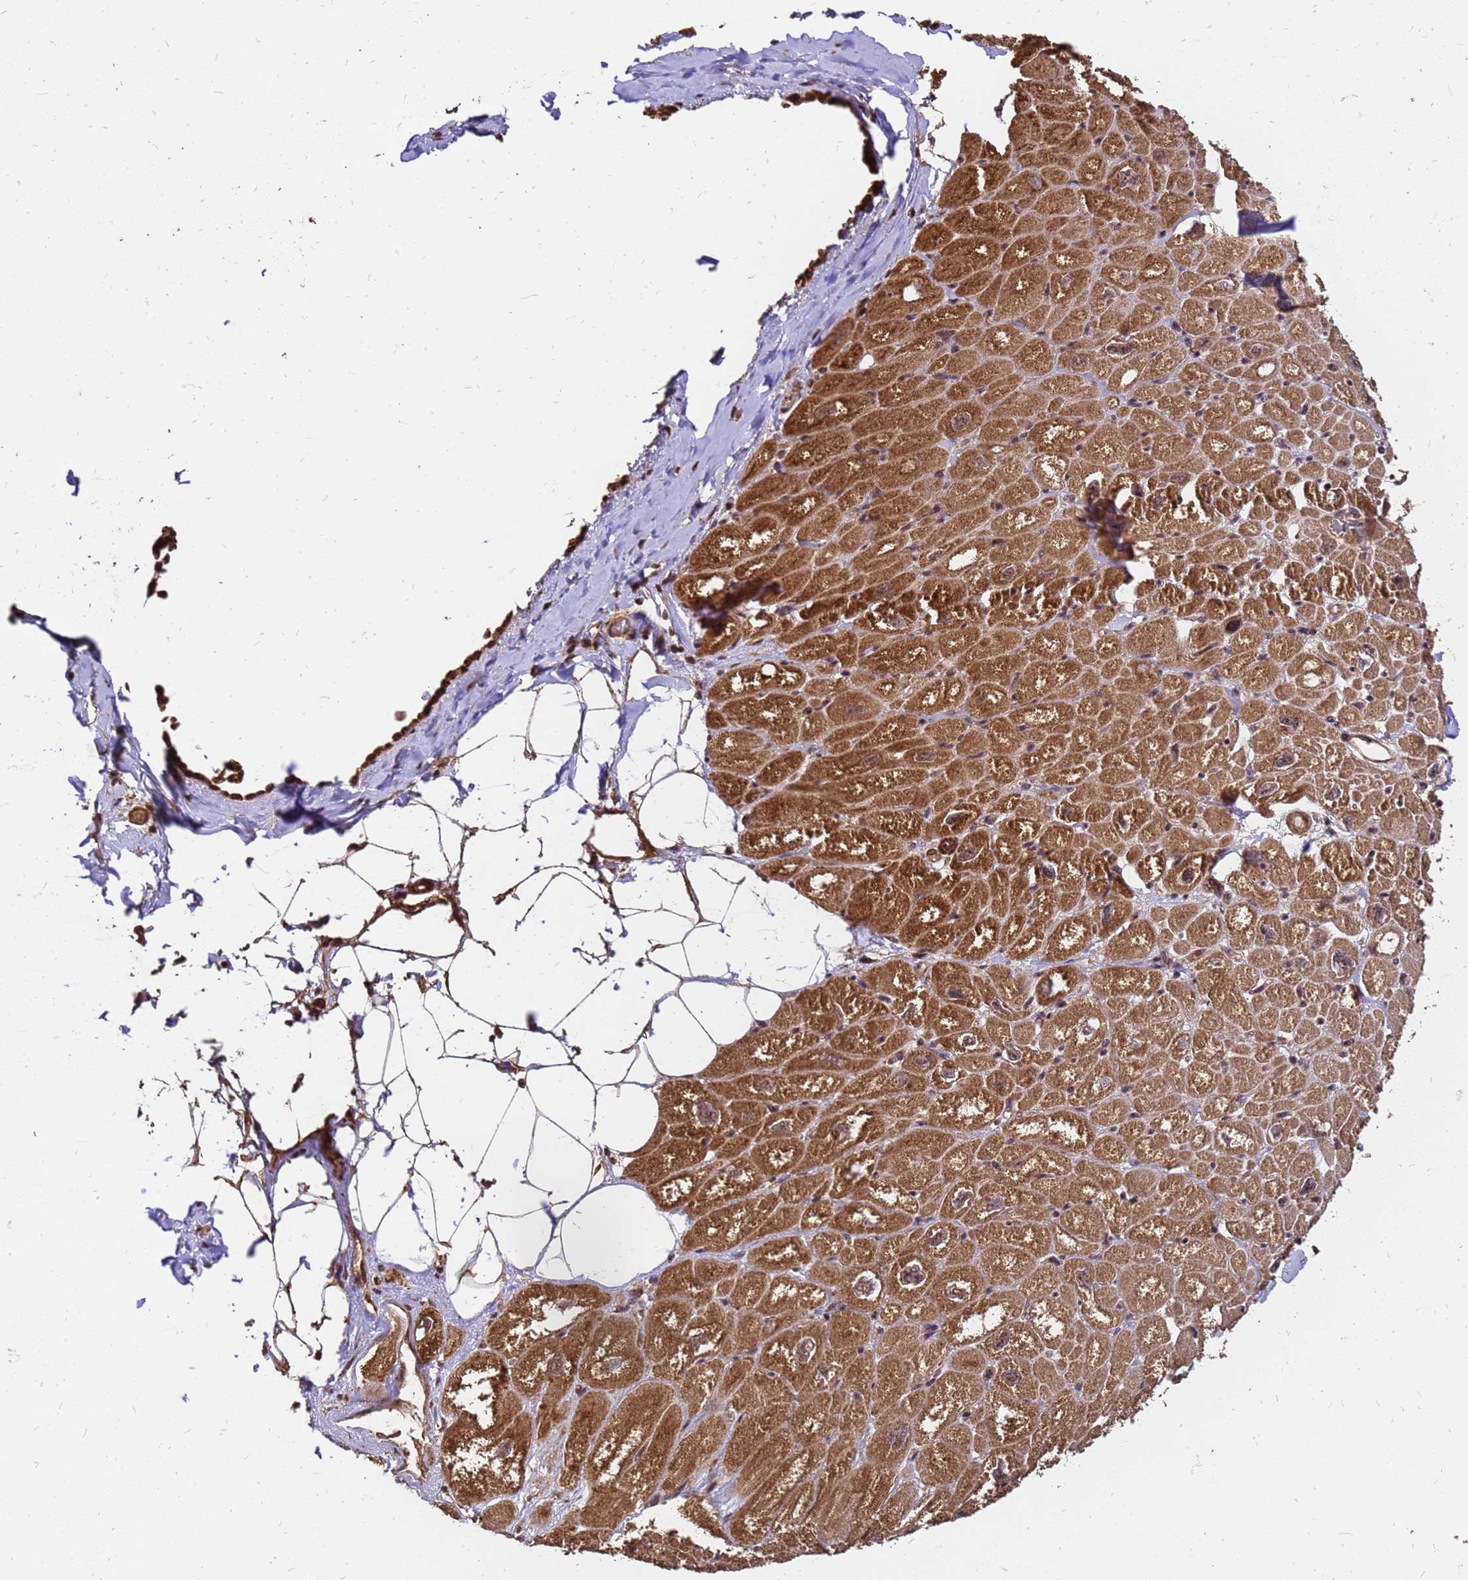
{"staining": {"intensity": "moderate", "quantity": ">75%", "location": "cytoplasmic/membranous"}, "tissue": "heart muscle", "cell_type": "Cardiomyocytes", "image_type": "normal", "snomed": [{"axis": "morphology", "description": "Normal tissue, NOS"}, {"axis": "topography", "description": "Heart"}], "caption": "Immunohistochemical staining of normal human heart muscle exhibits moderate cytoplasmic/membranous protein staining in approximately >75% of cardiomyocytes. The protein is stained brown, and the nuclei are stained in blue (DAB (3,3'-diaminobenzidine) IHC with brightfield microscopy, high magnification).", "gene": "GPATCH8", "patient": {"sex": "male", "age": 50}}